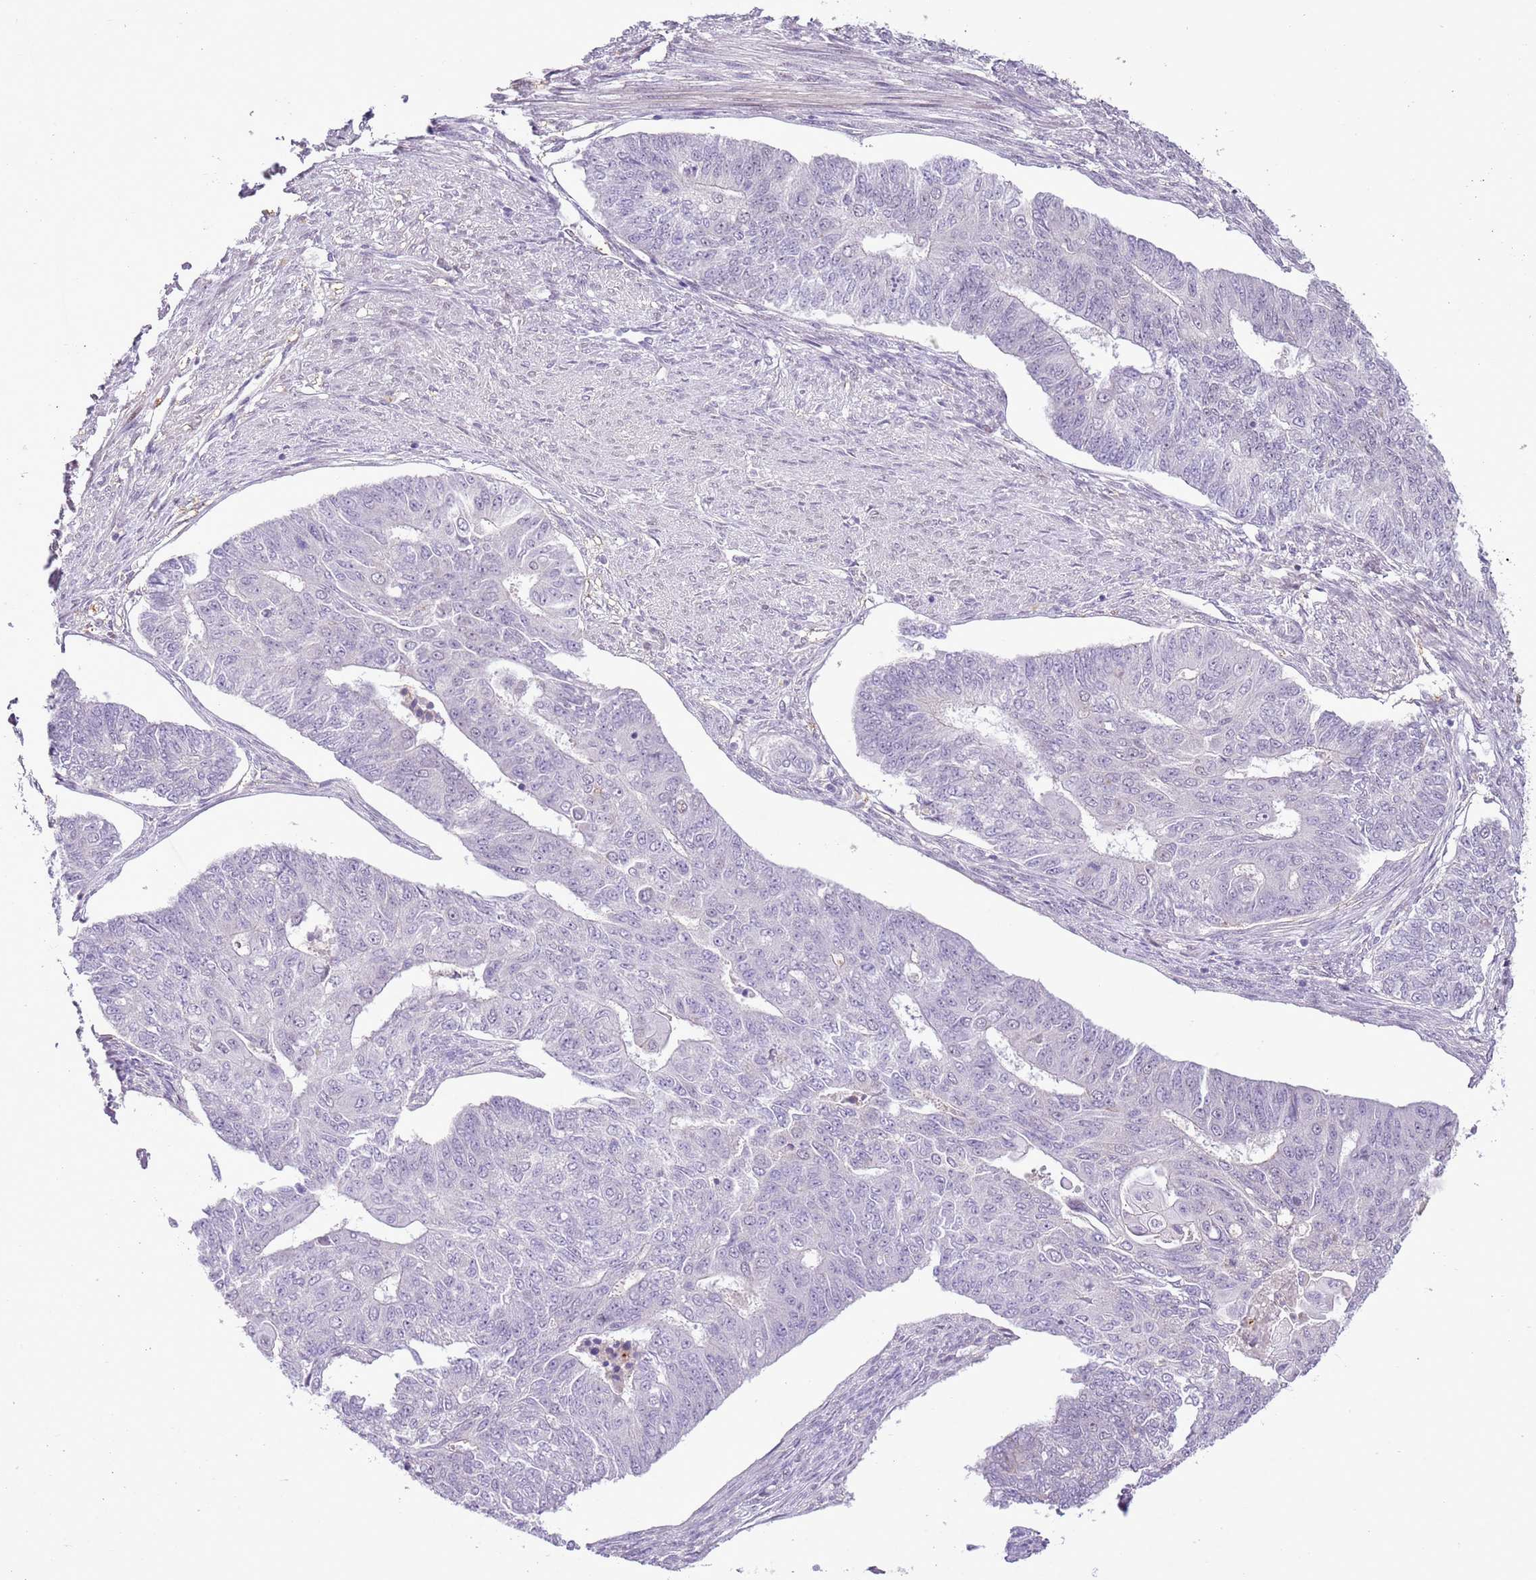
{"staining": {"intensity": "negative", "quantity": "none", "location": "none"}, "tissue": "endometrial cancer", "cell_type": "Tumor cells", "image_type": "cancer", "snomed": [{"axis": "morphology", "description": "Adenocarcinoma, NOS"}, {"axis": "topography", "description": "Endometrium"}], "caption": "The micrograph shows no significant staining in tumor cells of endometrial adenocarcinoma. (IHC, brightfield microscopy, high magnification).", "gene": "NACC2", "patient": {"sex": "female", "age": 32}}